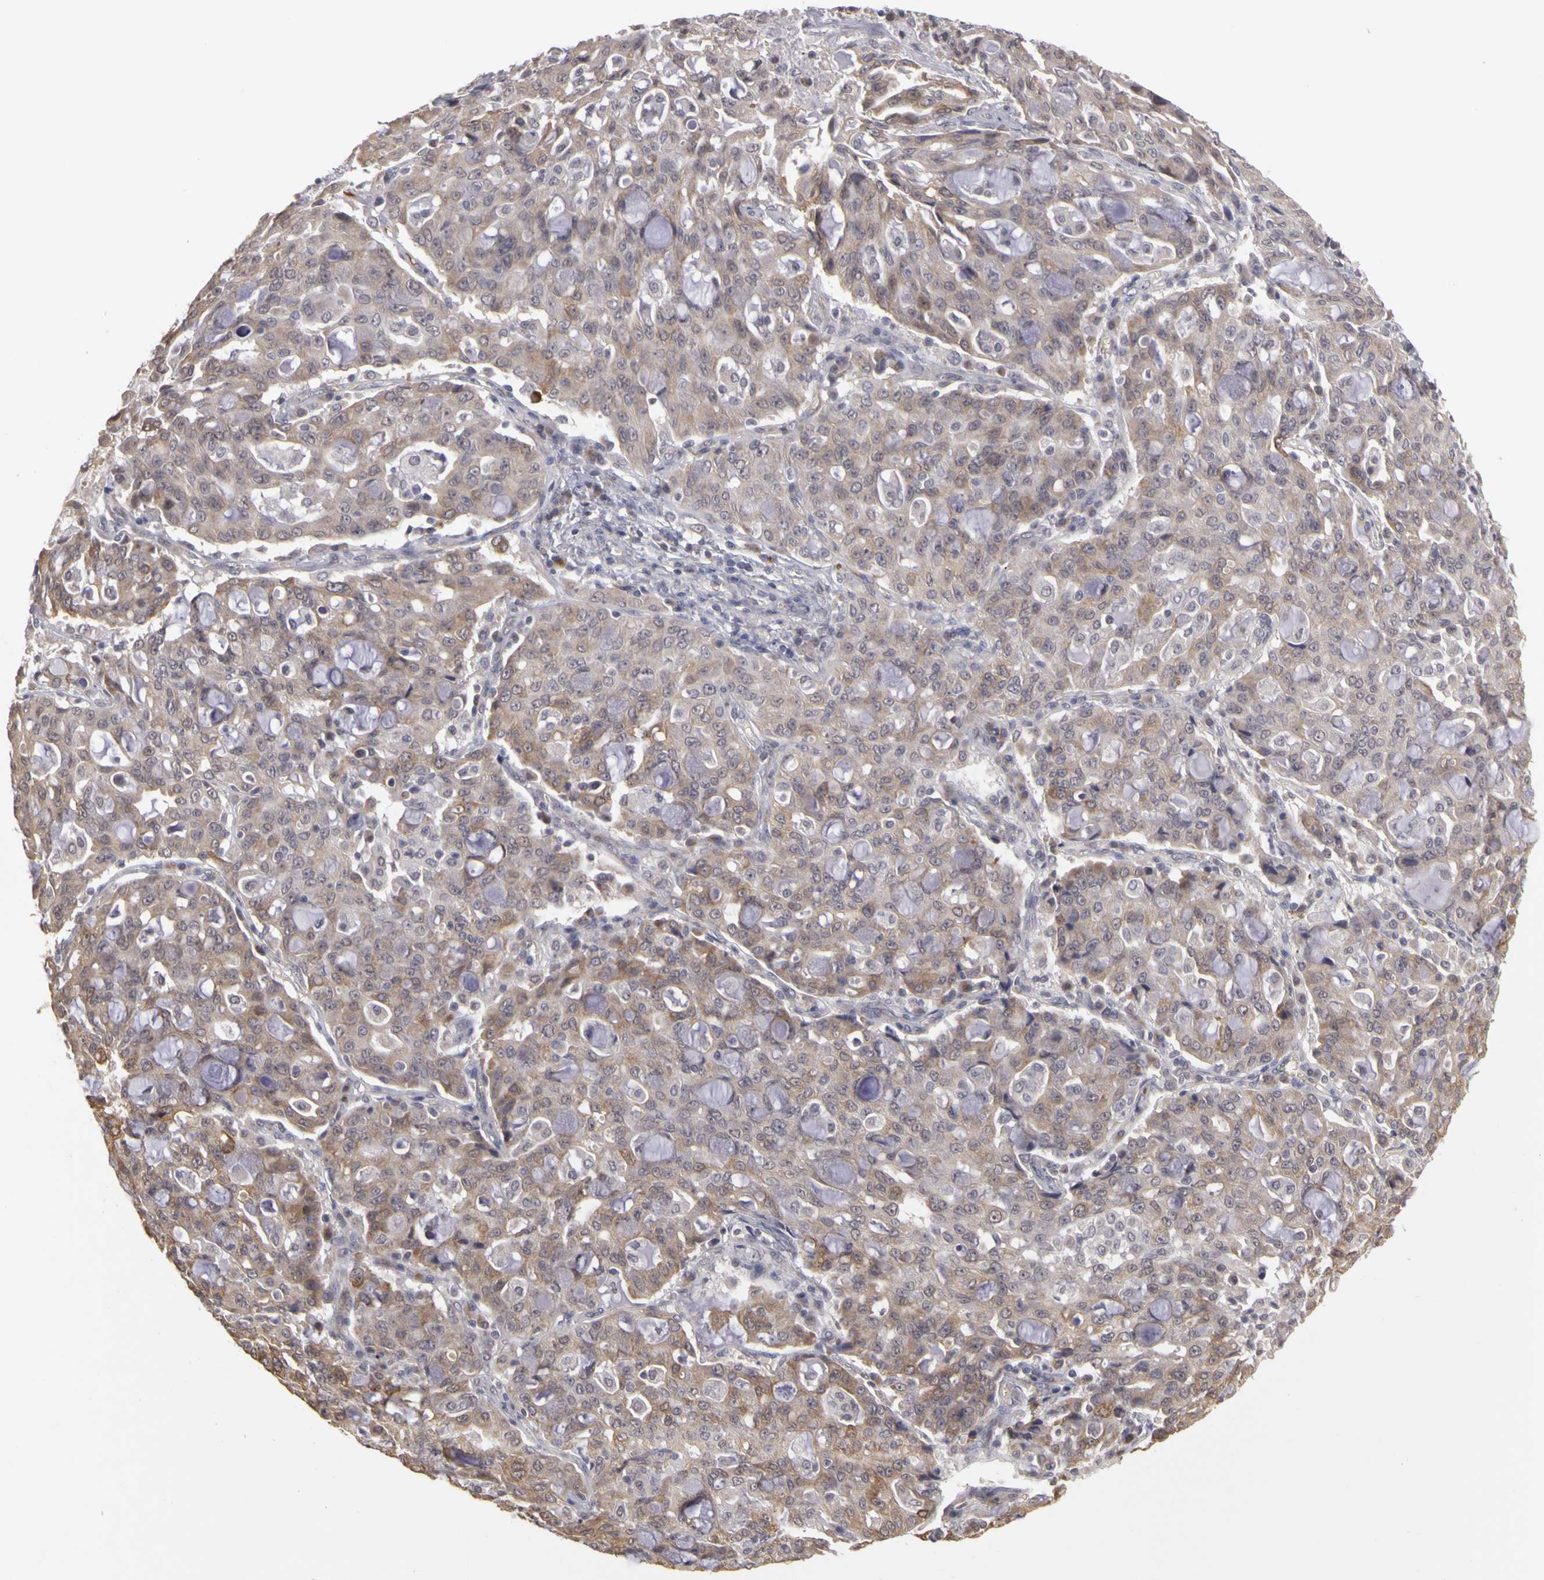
{"staining": {"intensity": "weak", "quantity": "25%-75%", "location": "cytoplasmic/membranous"}, "tissue": "lung cancer", "cell_type": "Tumor cells", "image_type": "cancer", "snomed": [{"axis": "morphology", "description": "Adenocarcinoma, NOS"}, {"axis": "topography", "description": "Lung"}], "caption": "Tumor cells demonstrate weak cytoplasmic/membranous positivity in about 25%-75% of cells in adenocarcinoma (lung).", "gene": "FRMD7", "patient": {"sex": "female", "age": 44}}